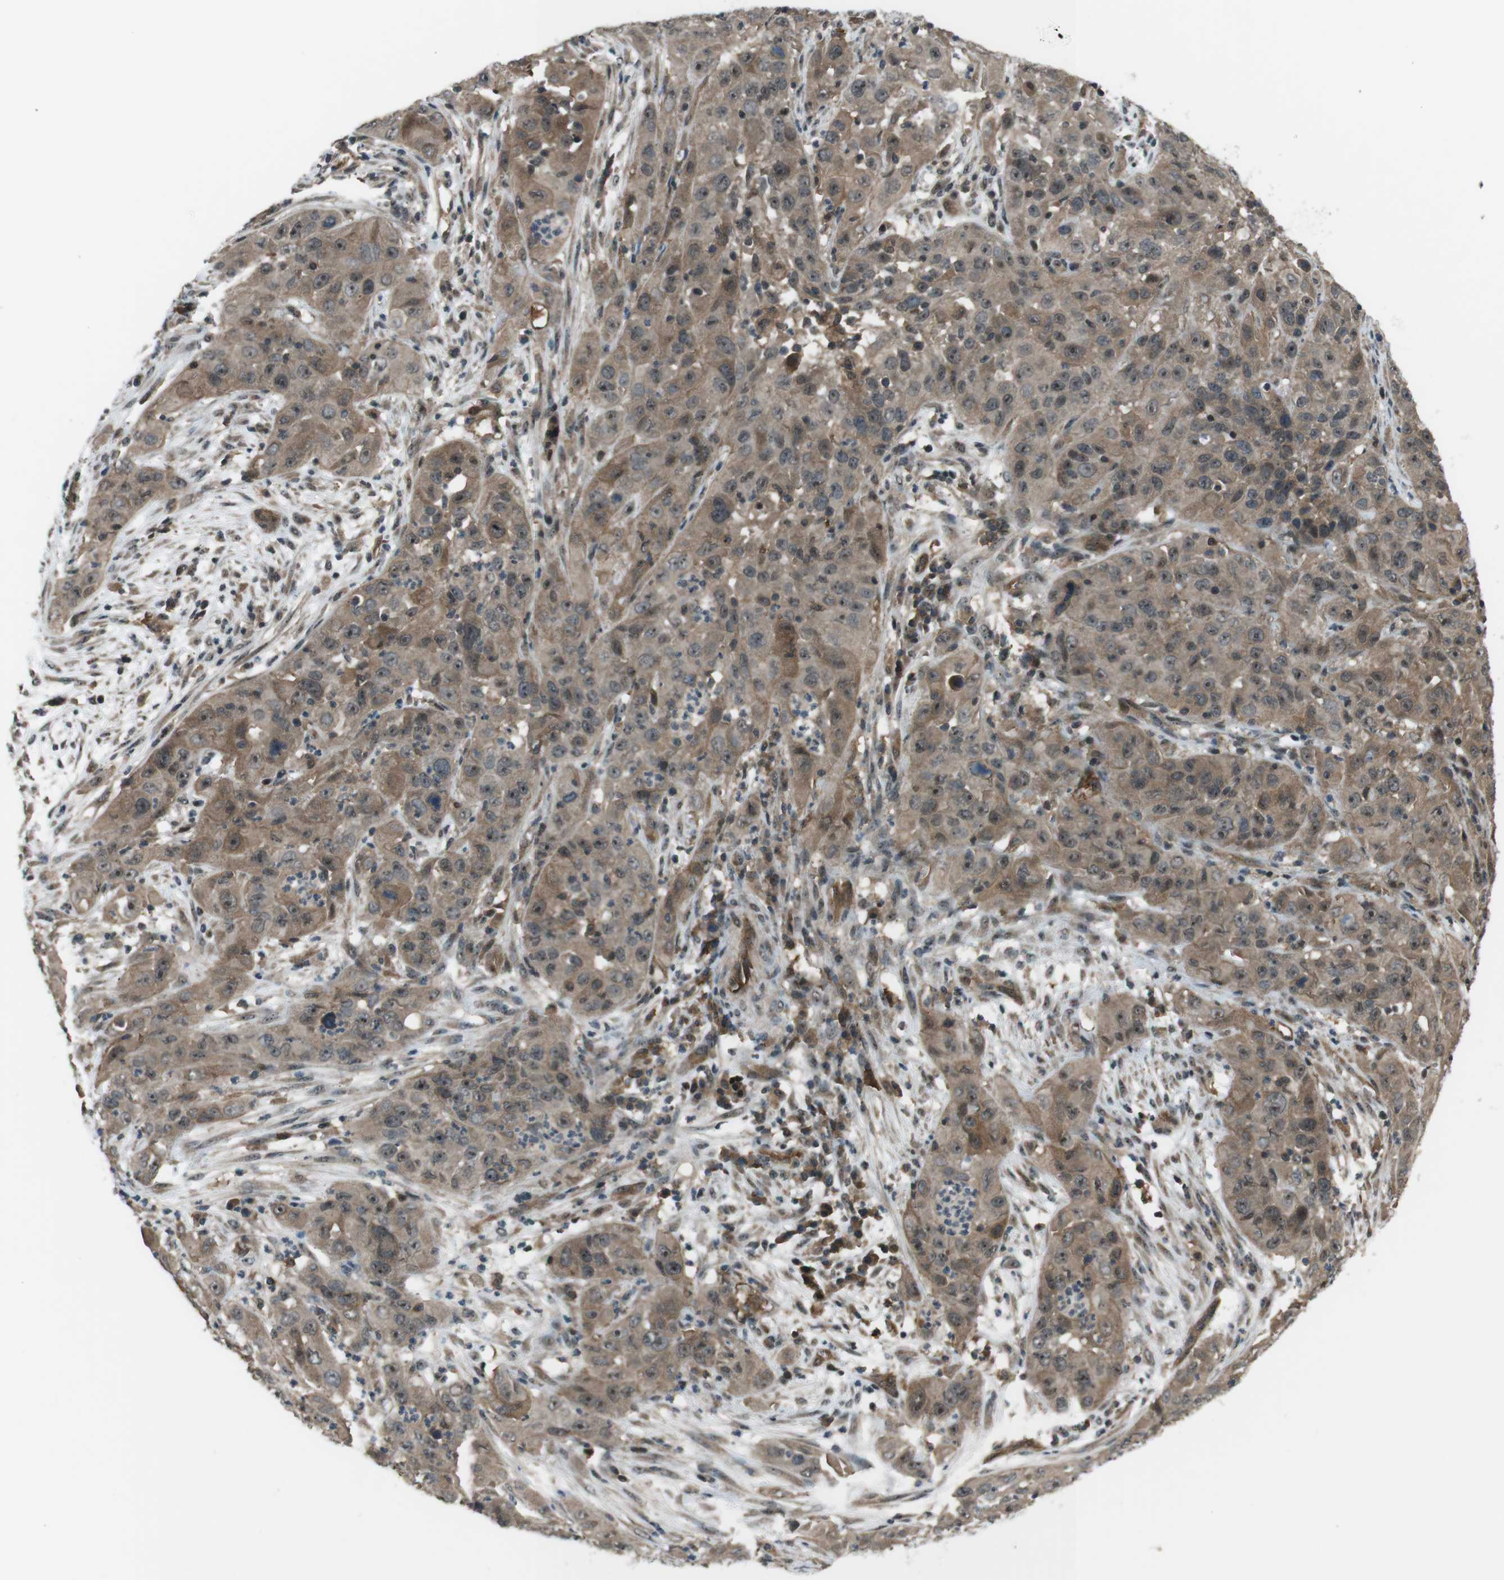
{"staining": {"intensity": "weak", "quantity": ">75%", "location": "cytoplasmic/membranous,nuclear"}, "tissue": "cervical cancer", "cell_type": "Tumor cells", "image_type": "cancer", "snomed": [{"axis": "morphology", "description": "Squamous cell carcinoma, NOS"}, {"axis": "topography", "description": "Cervix"}], "caption": "A brown stain shows weak cytoplasmic/membranous and nuclear expression of a protein in cervical squamous cell carcinoma tumor cells.", "gene": "TIAM2", "patient": {"sex": "female", "age": 32}}